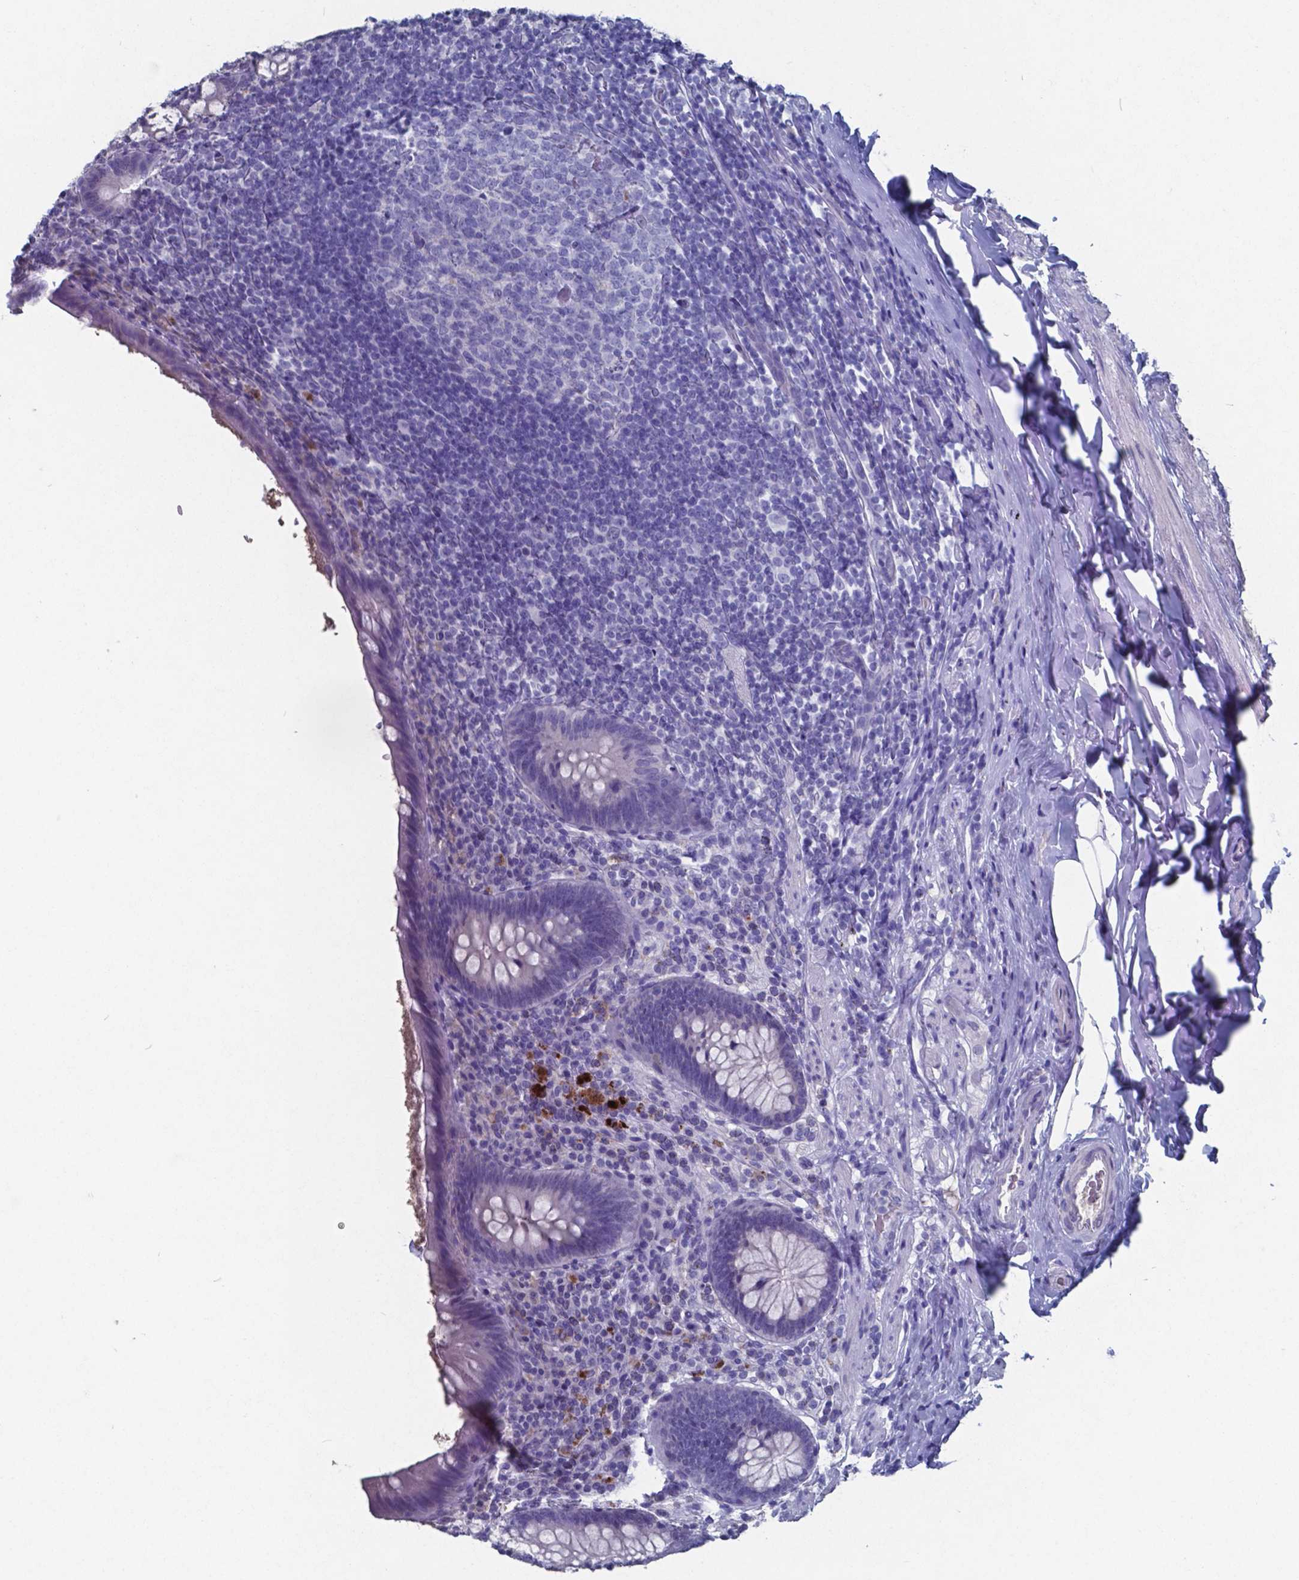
{"staining": {"intensity": "negative", "quantity": "none", "location": "none"}, "tissue": "appendix", "cell_type": "Glandular cells", "image_type": "normal", "snomed": [{"axis": "morphology", "description": "Normal tissue, NOS"}, {"axis": "topography", "description": "Appendix"}], "caption": "Image shows no significant protein expression in glandular cells of benign appendix.", "gene": "TTR", "patient": {"sex": "male", "age": 47}}